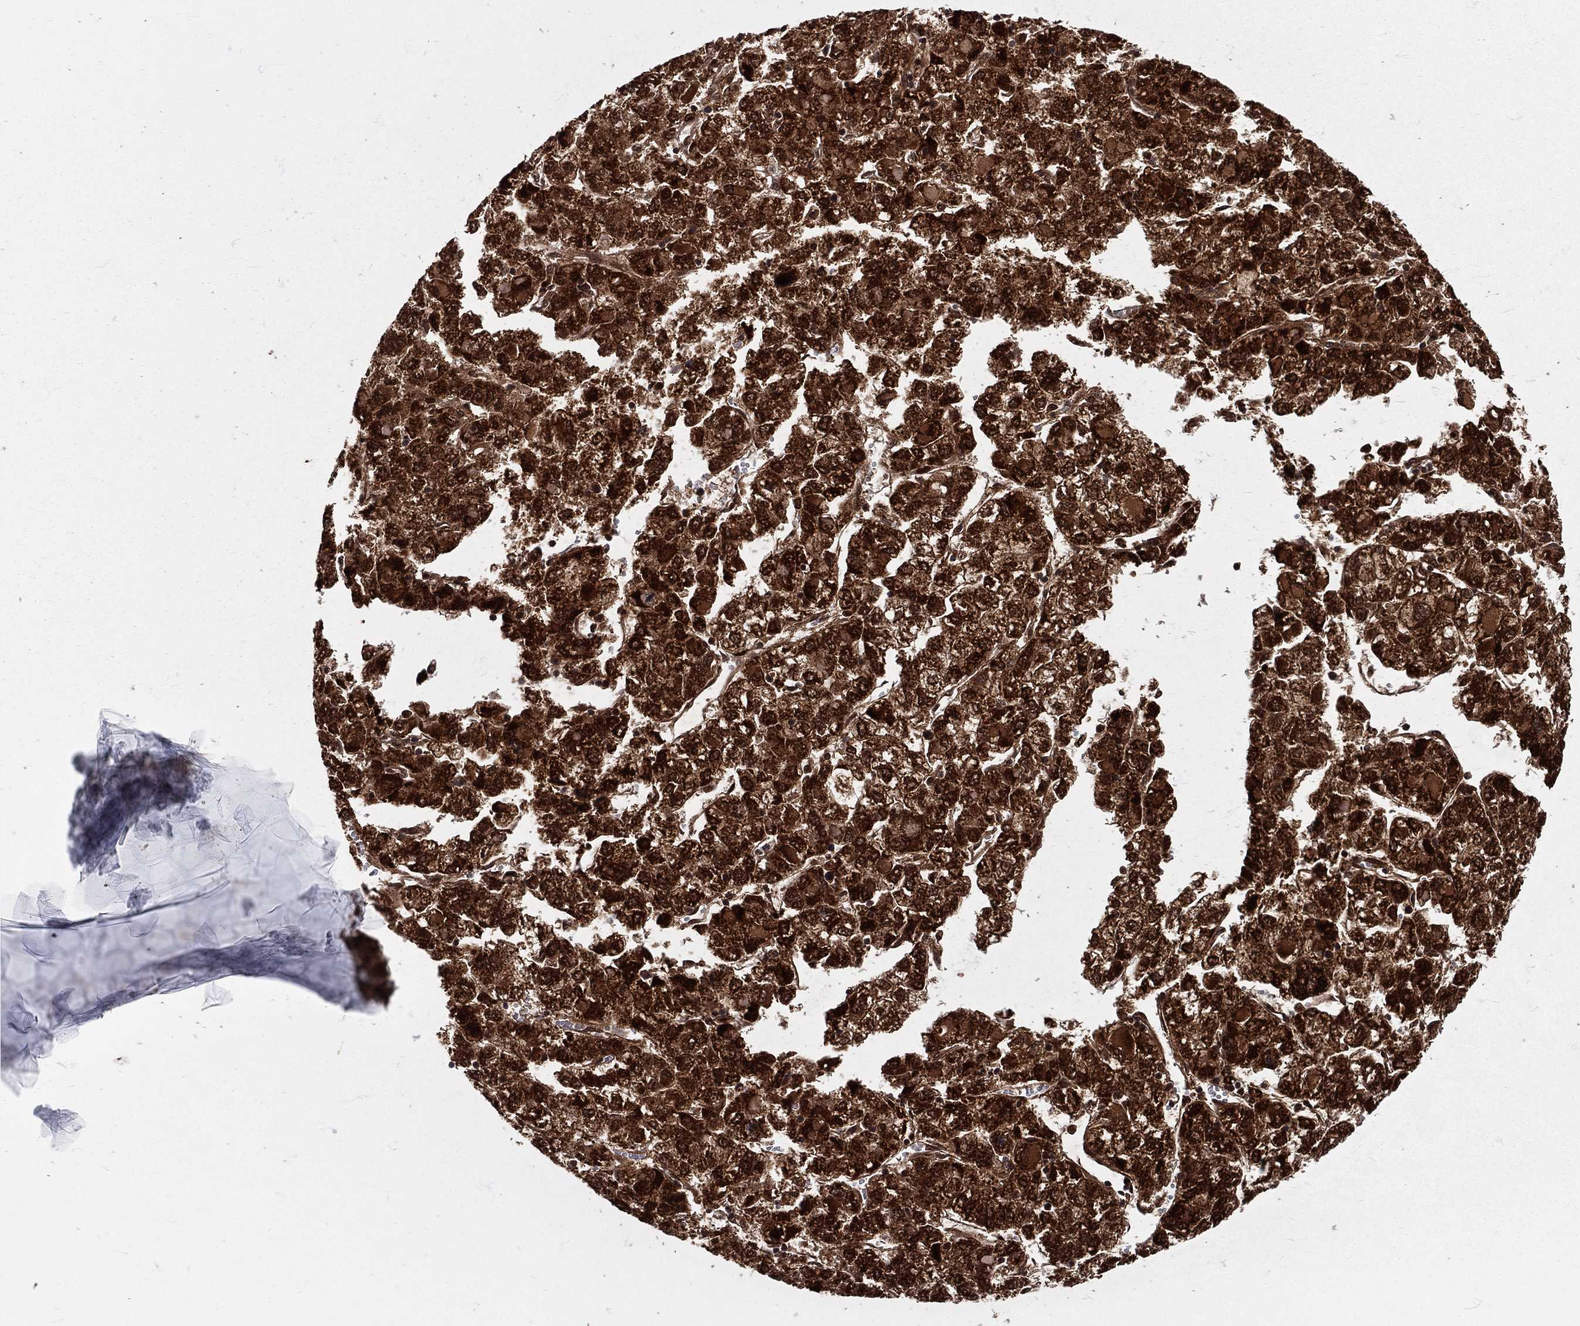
{"staining": {"intensity": "strong", "quantity": ">75%", "location": "cytoplasmic/membranous,nuclear"}, "tissue": "liver cancer", "cell_type": "Tumor cells", "image_type": "cancer", "snomed": [{"axis": "morphology", "description": "Carcinoma, Hepatocellular, NOS"}, {"axis": "topography", "description": "Liver"}], "caption": "Liver cancer stained with immunohistochemistry displays strong cytoplasmic/membranous and nuclear expression in about >75% of tumor cells. Immunohistochemistry stains the protein in brown and the nuclei are stained blue.", "gene": "MDM2", "patient": {"sex": "male", "age": 40}}